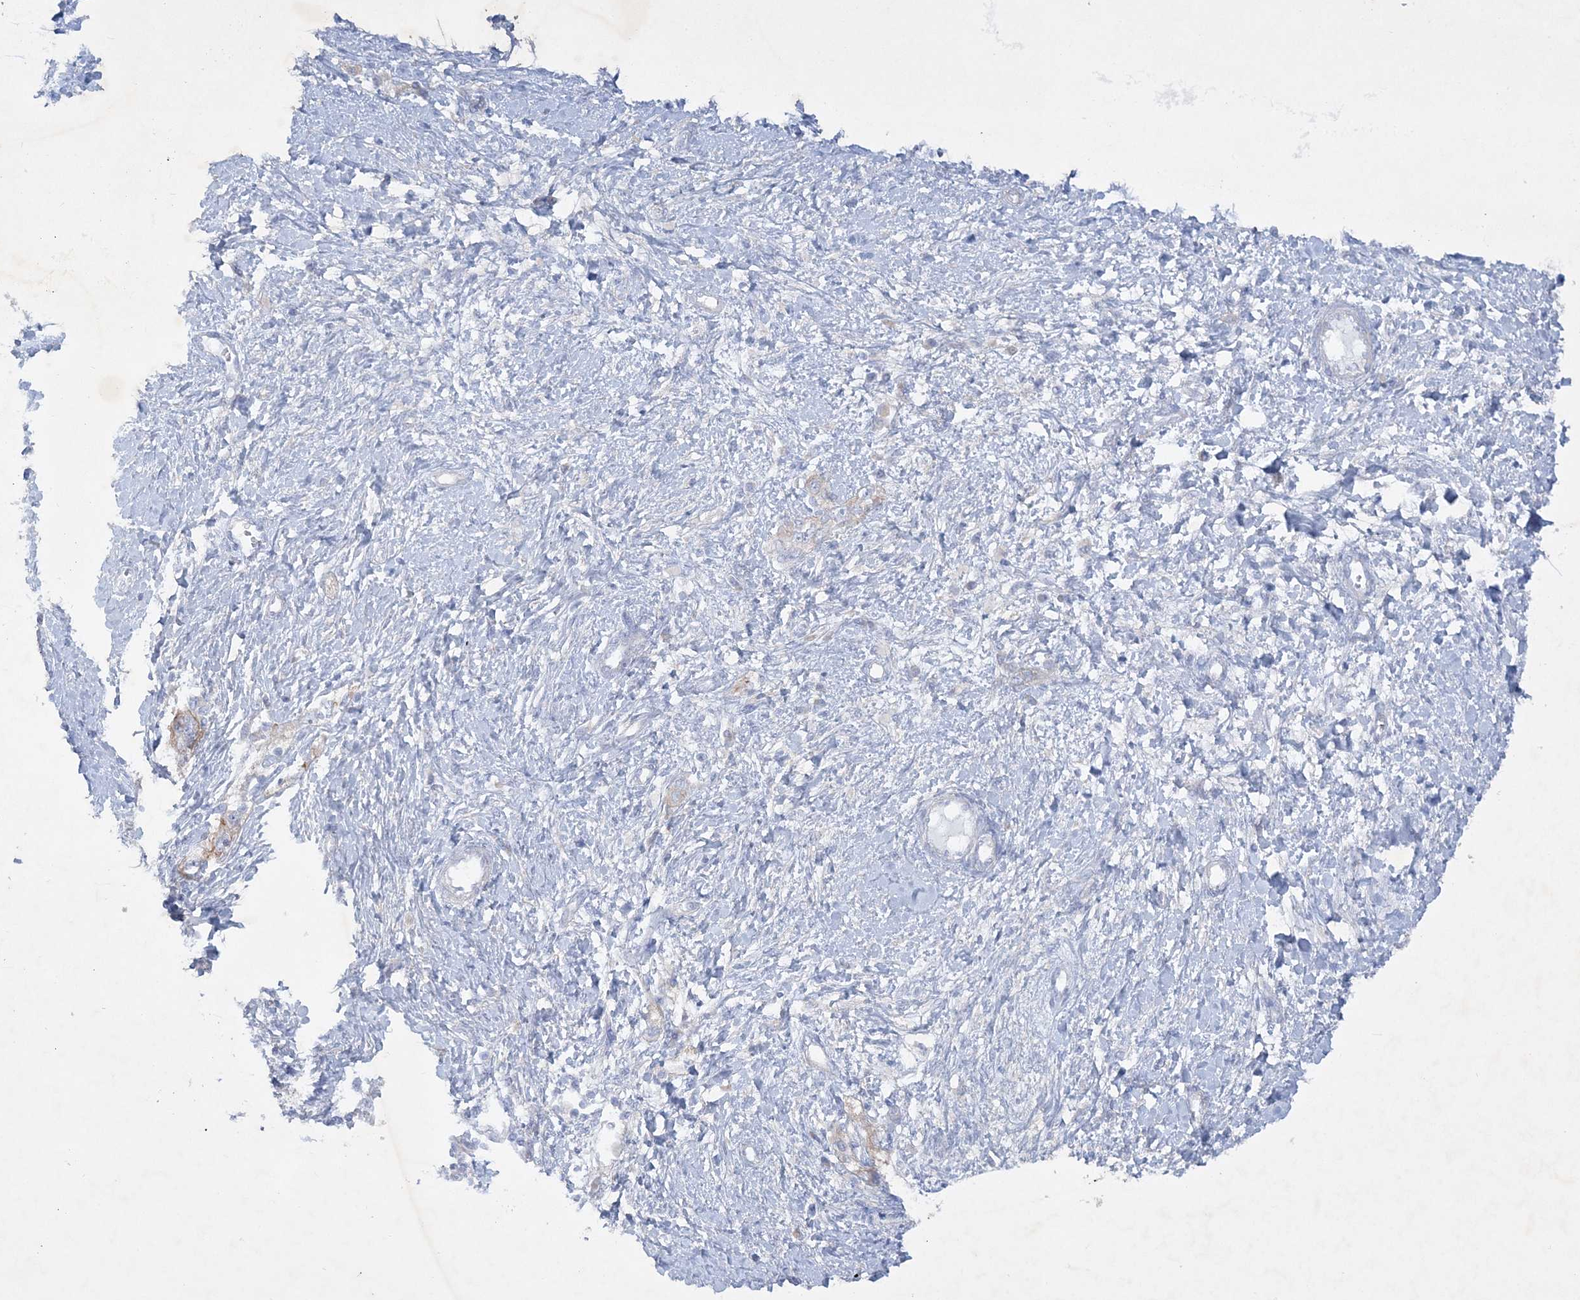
{"staining": {"intensity": "weak", "quantity": ">75%", "location": "cytoplasmic/membranous"}, "tissue": "ovarian cancer", "cell_type": "Tumor cells", "image_type": "cancer", "snomed": [{"axis": "morphology", "description": "Carcinoma, NOS"}, {"axis": "morphology", "description": "Cystadenocarcinoma, serous, NOS"}, {"axis": "topography", "description": "Ovary"}], "caption": "Ovarian serous cystadenocarcinoma stained for a protein reveals weak cytoplasmic/membranous positivity in tumor cells. Immunohistochemistry stains the protein in brown and the nuclei are stained blue.", "gene": "FARSB", "patient": {"sex": "female", "age": 69}}